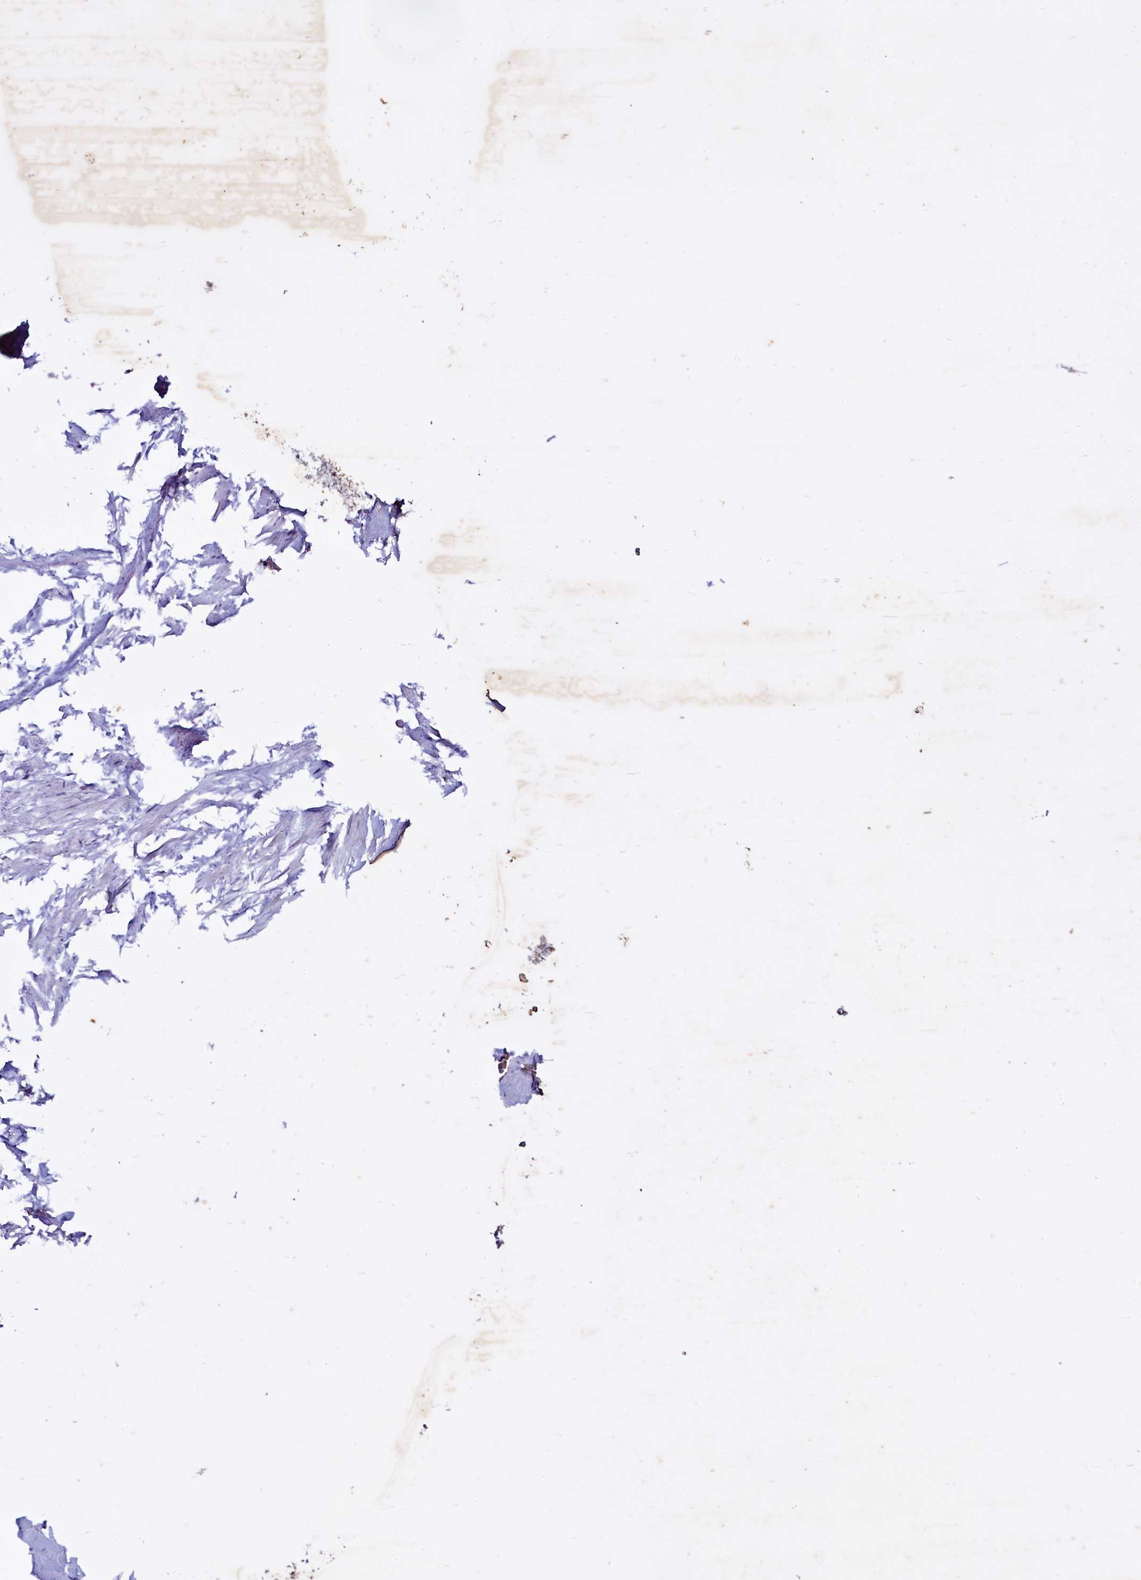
{"staining": {"intensity": "negative", "quantity": "none", "location": "none"}, "tissue": "soft tissue", "cell_type": "Fibroblasts", "image_type": "normal", "snomed": [{"axis": "morphology", "description": "Normal tissue, NOS"}, {"axis": "morphology", "description": "Adenocarcinoma, Low grade"}, {"axis": "topography", "description": "Prostate"}, {"axis": "topography", "description": "Peripheral nerve tissue"}], "caption": "Immunohistochemical staining of normal soft tissue reveals no significant positivity in fibroblasts.", "gene": "SELENOT", "patient": {"sex": "male", "age": 63}}